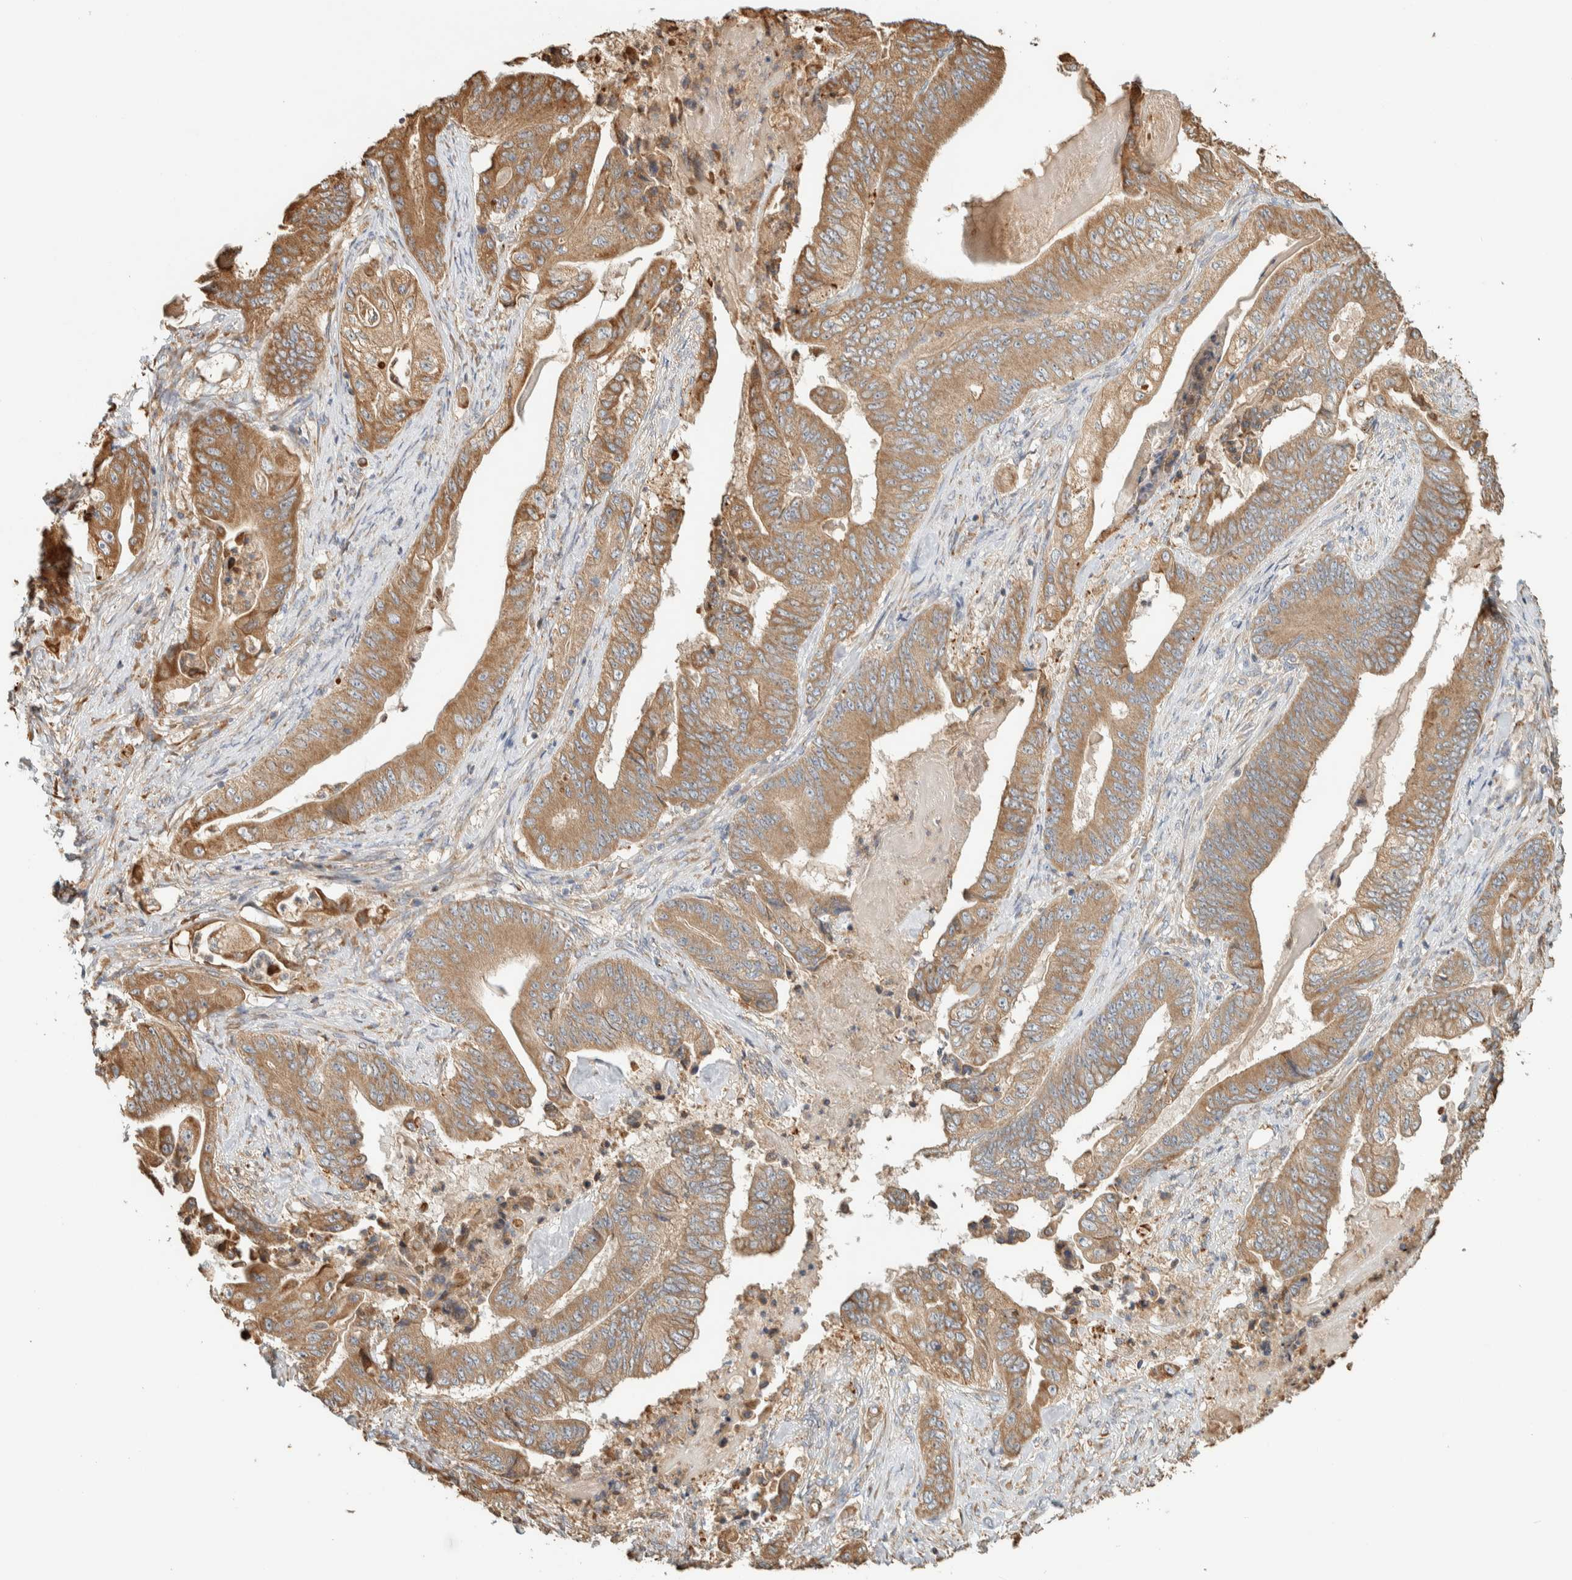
{"staining": {"intensity": "moderate", "quantity": ">75%", "location": "cytoplasmic/membranous"}, "tissue": "stomach cancer", "cell_type": "Tumor cells", "image_type": "cancer", "snomed": [{"axis": "morphology", "description": "Adenocarcinoma, NOS"}, {"axis": "topography", "description": "Stomach"}], "caption": "Adenocarcinoma (stomach) was stained to show a protein in brown. There is medium levels of moderate cytoplasmic/membranous staining in approximately >75% of tumor cells. Nuclei are stained in blue.", "gene": "RAB11FIP1", "patient": {"sex": "female", "age": 73}}